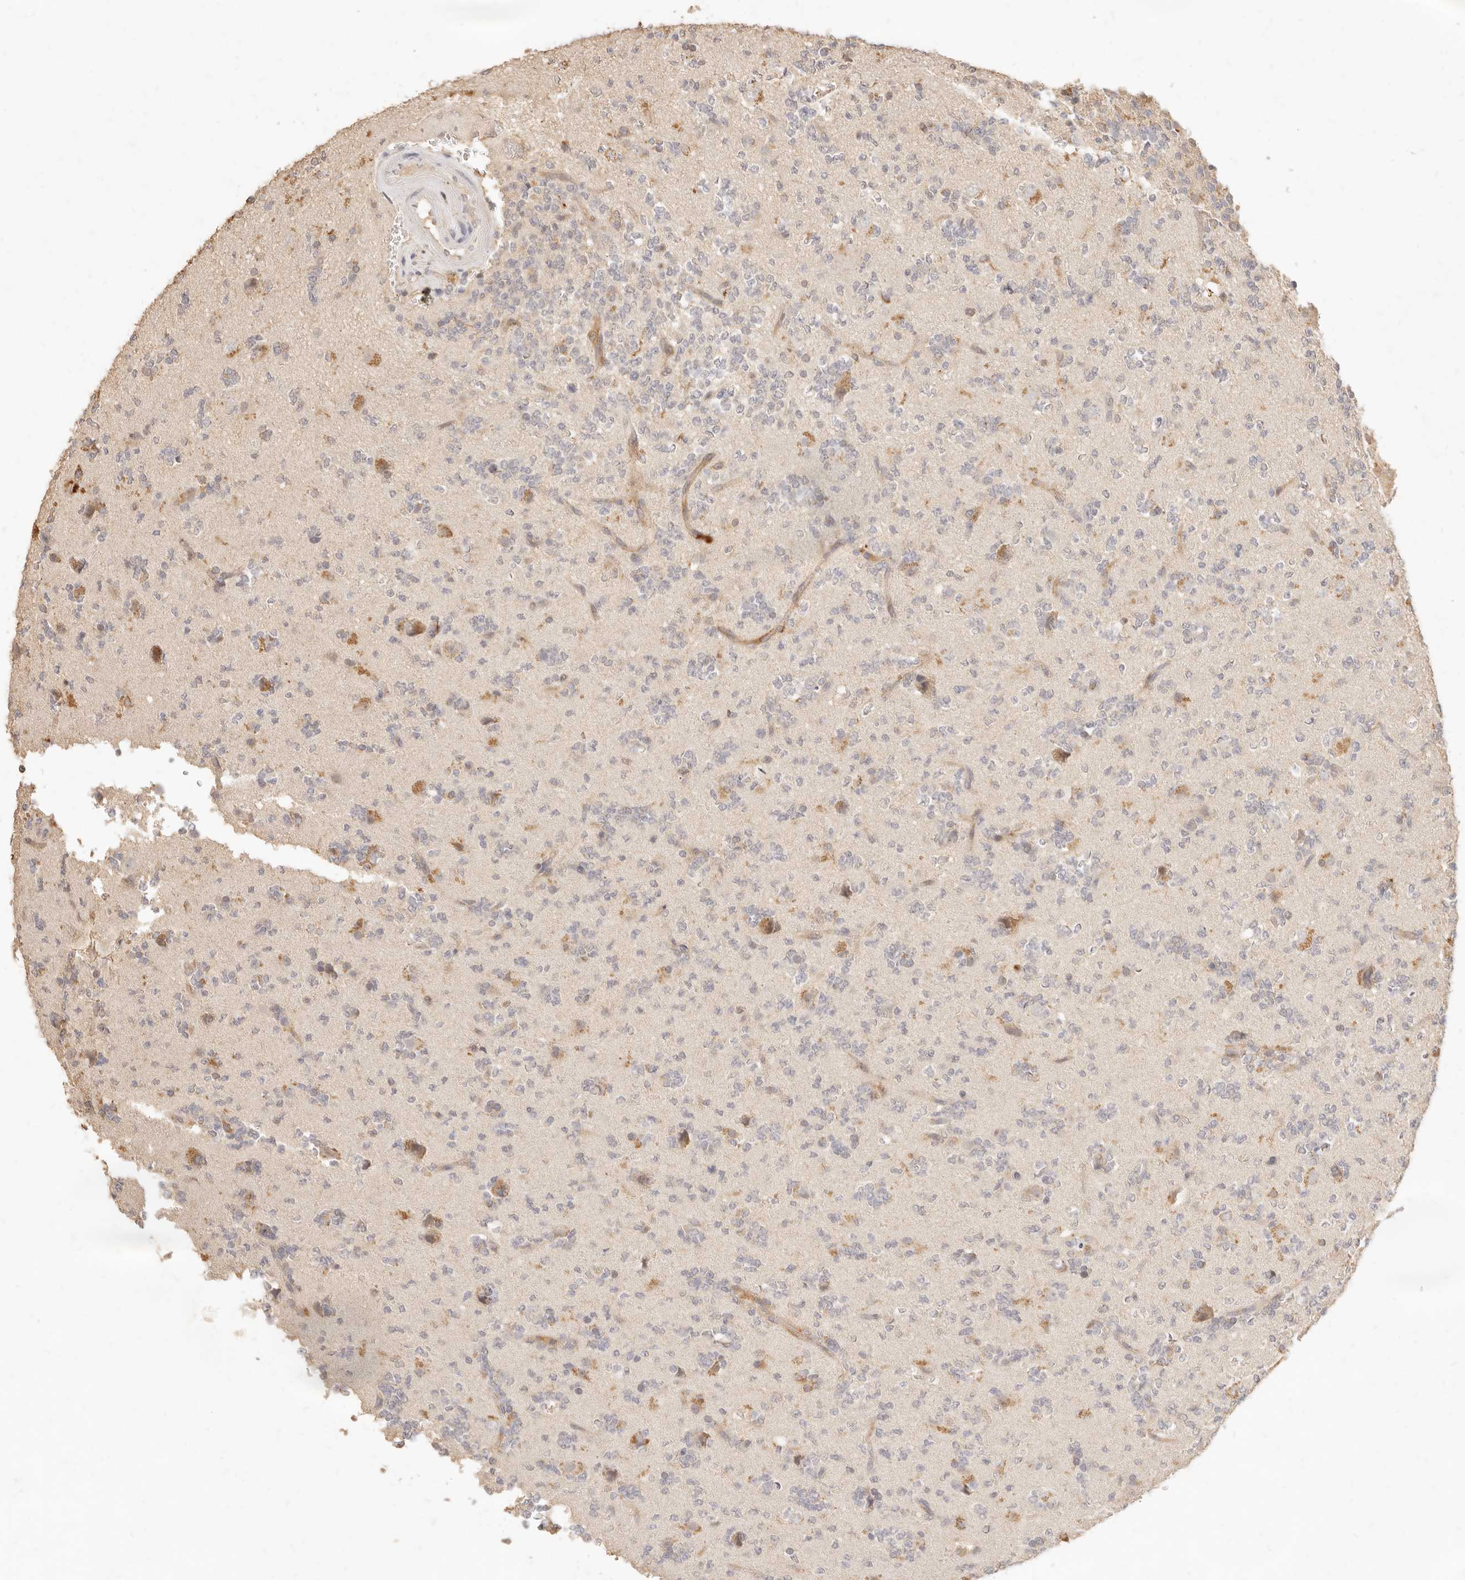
{"staining": {"intensity": "moderate", "quantity": "<25%", "location": "cytoplasmic/membranous"}, "tissue": "glioma", "cell_type": "Tumor cells", "image_type": "cancer", "snomed": [{"axis": "morphology", "description": "Glioma, malignant, High grade"}, {"axis": "topography", "description": "Brain"}], "caption": "IHC (DAB) staining of glioma shows moderate cytoplasmic/membranous protein positivity in about <25% of tumor cells.", "gene": "TMTC2", "patient": {"sex": "female", "age": 62}}